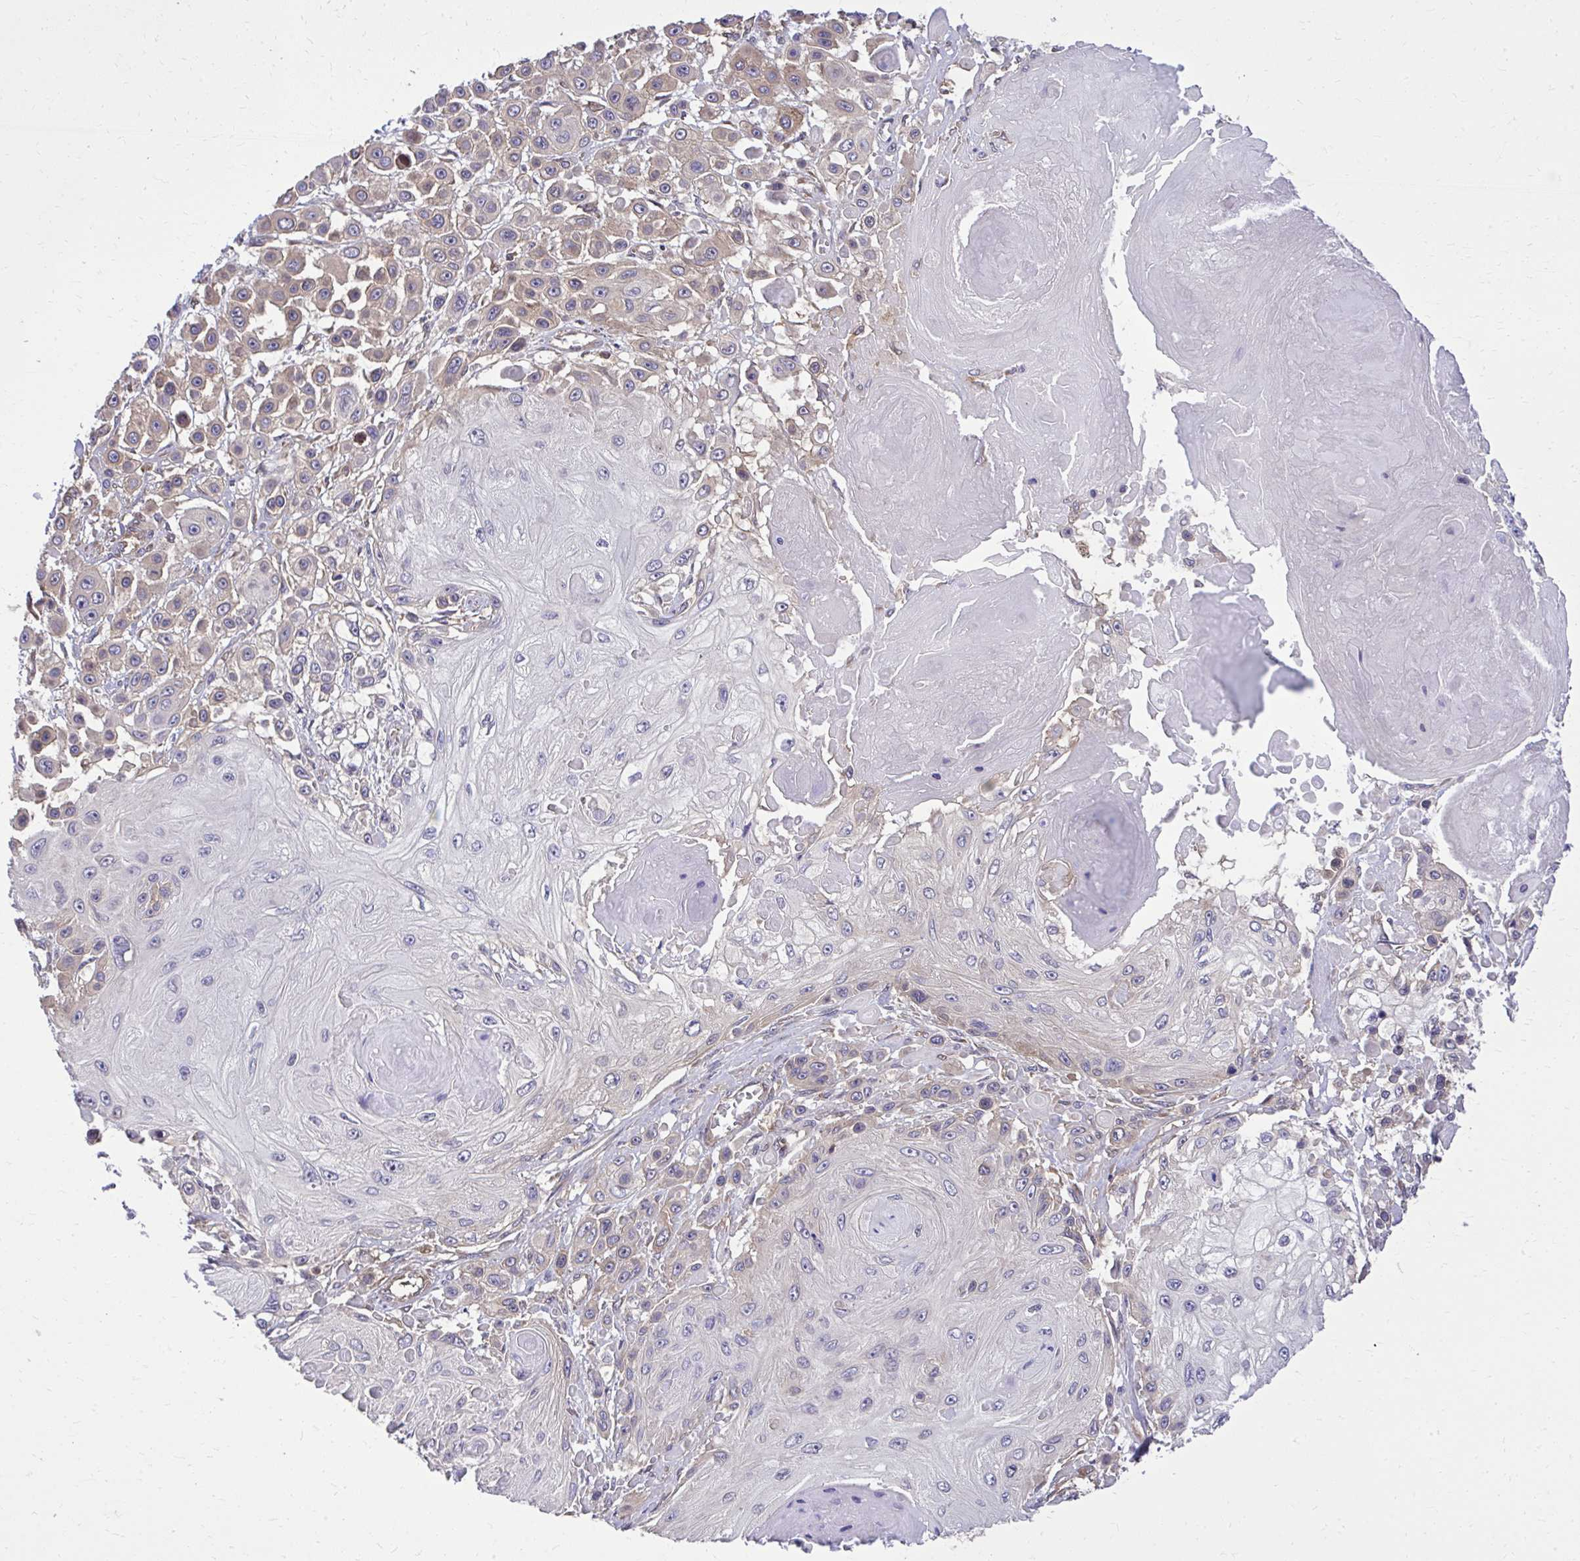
{"staining": {"intensity": "moderate", "quantity": "25%-75%", "location": "cytoplasmic/membranous"}, "tissue": "skin cancer", "cell_type": "Tumor cells", "image_type": "cancer", "snomed": [{"axis": "morphology", "description": "Squamous cell carcinoma, NOS"}, {"axis": "topography", "description": "Skin"}], "caption": "Skin squamous cell carcinoma stained with DAB (3,3'-diaminobenzidine) immunohistochemistry shows medium levels of moderate cytoplasmic/membranous expression in about 25%-75% of tumor cells. The staining is performed using DAB brown chromogen to label protein expression. The nuclei are counter-stained blue using hematoxylin.", "gene": "PPP5C", "patient": {"sex": "male", "age": 67}}